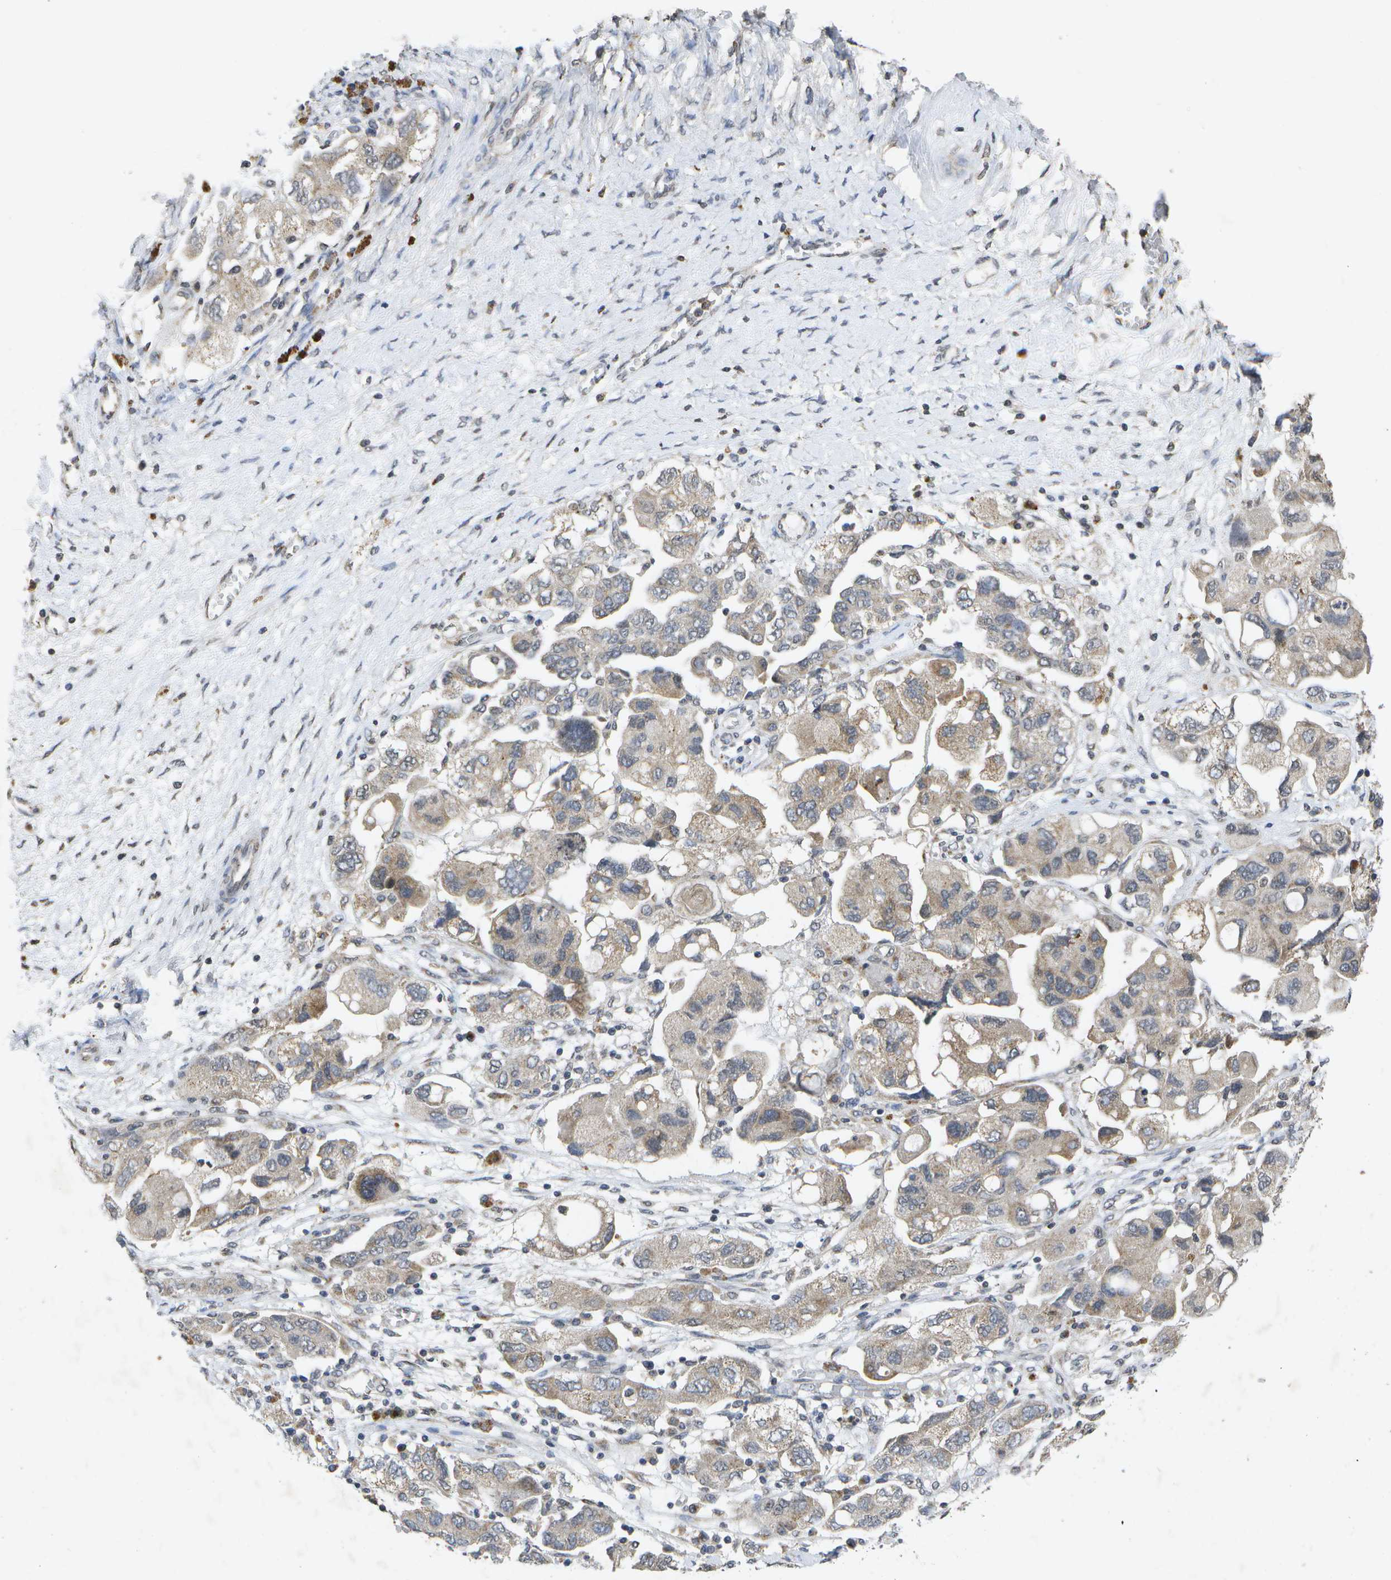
{"staining": {"intensity": "weak", "quantity": ">75%", "location": "cytoplasmic/membranous"}, "tissue": "ovarian cancer", "cell_type": "Tumor cells", "image_type": "cancer", "snomed": [{"axis": "morphology", "description": "Carcinoma, NOS"}, {"axis": "morphology", "description": "Cystadenocarcinoma, serous, NOS"}, {"axis": "topography", "description": "Ovary"}], "caption": "This histopathology image displays immunohistochemistry (IHC) staining of human ovarian cancer, with low weak cytoplasmic/membranous staining in about >75% of tumor cells.", "gene": "KDELR1", "patient": {"sex": "female", "age": 69}}